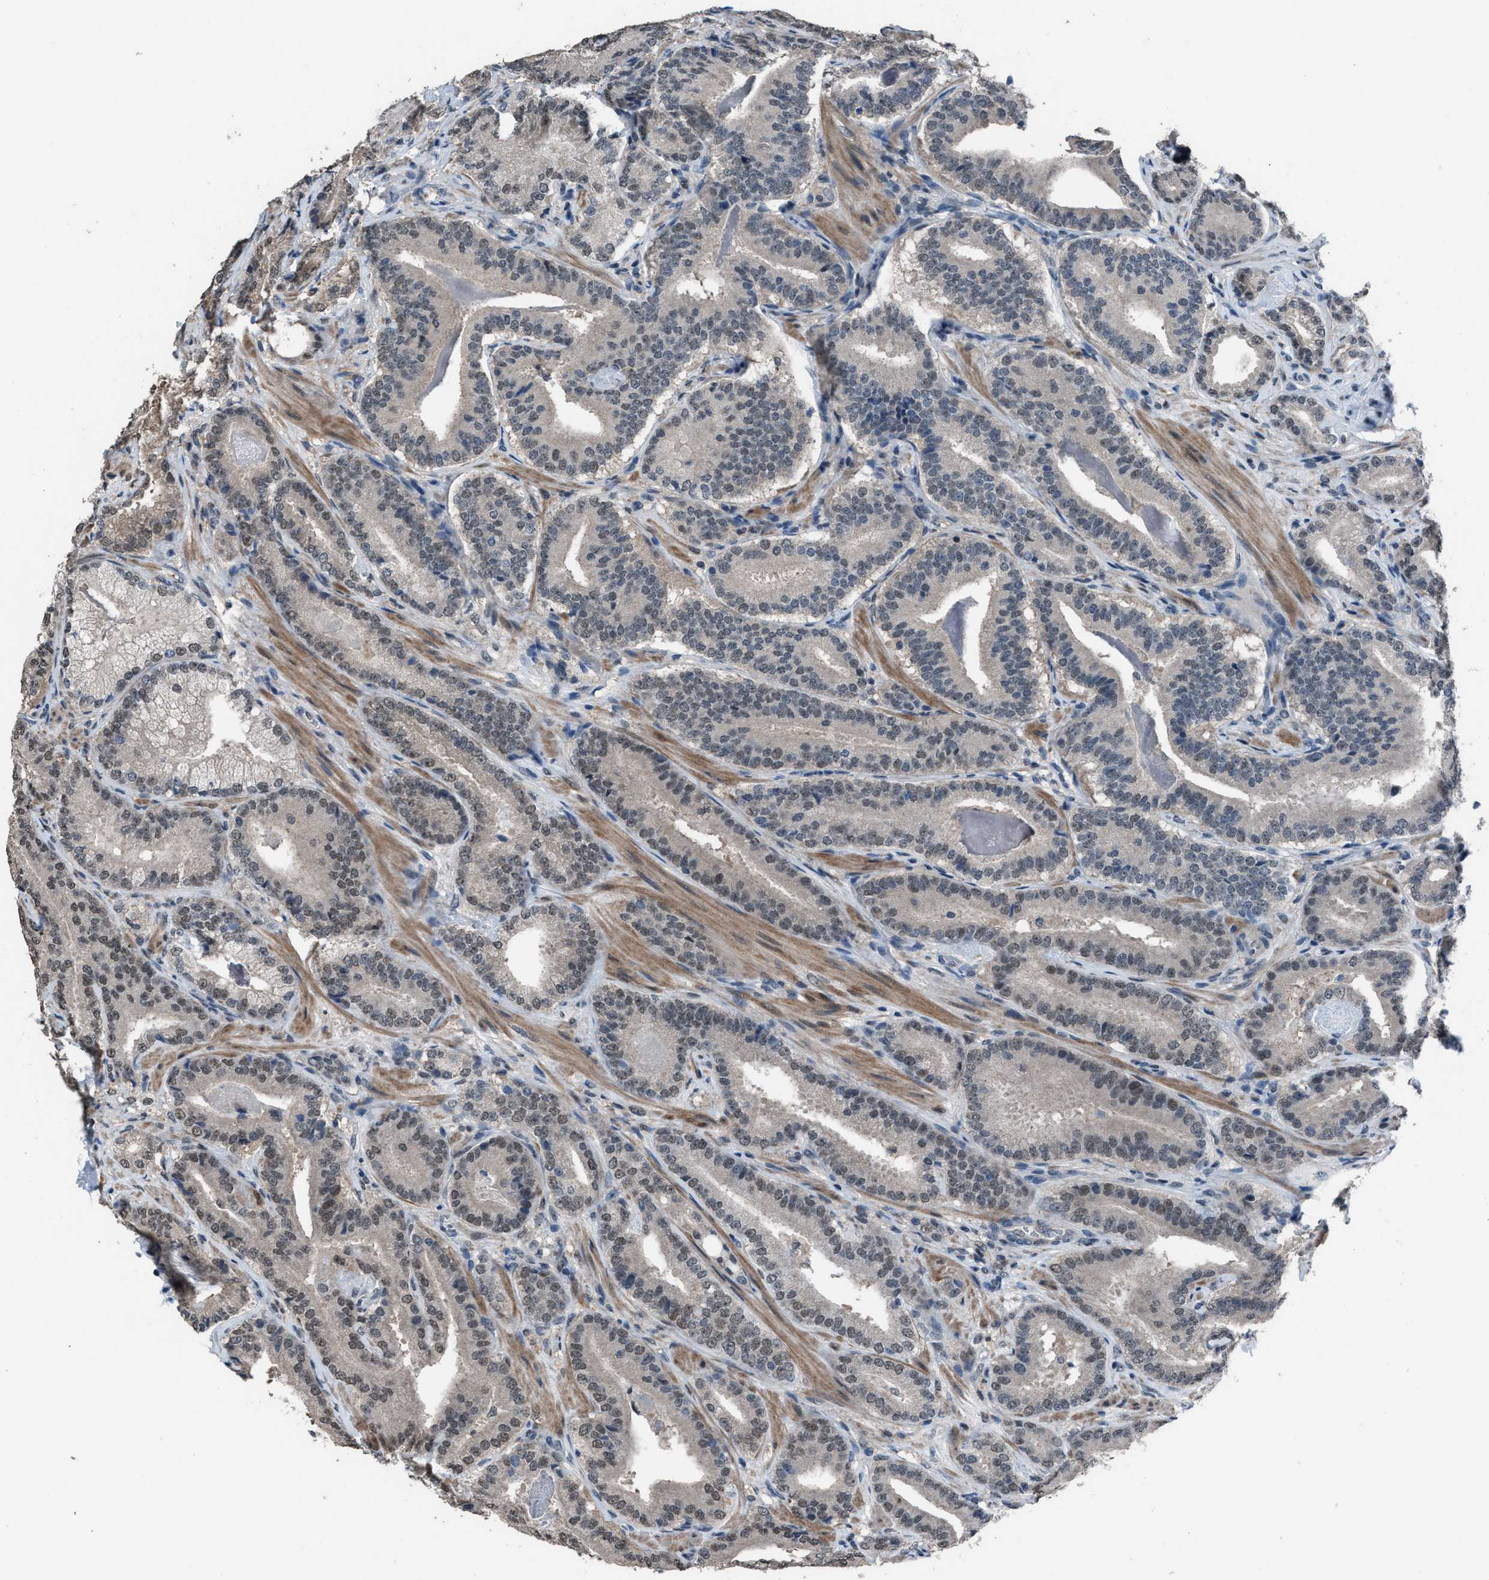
{"staining": {"intensity": "weak", "quantity": "<25%", "location": "nuclear"}, "tissue": "prostate cancer", "cell_type": "Tumor cells", "image_type": "cancer", "snomed": [{"axis": "morphology", "description": "Adenocarcinoma, Low grade"}, {"axis": "topography", "description": "Prostate"}], "caption": "Tumor cells show no significant staining in prostate adenocarcinoma (low-grade).", "gene": "ZNF276", "patient": {"sex": "male", "age": 51}}